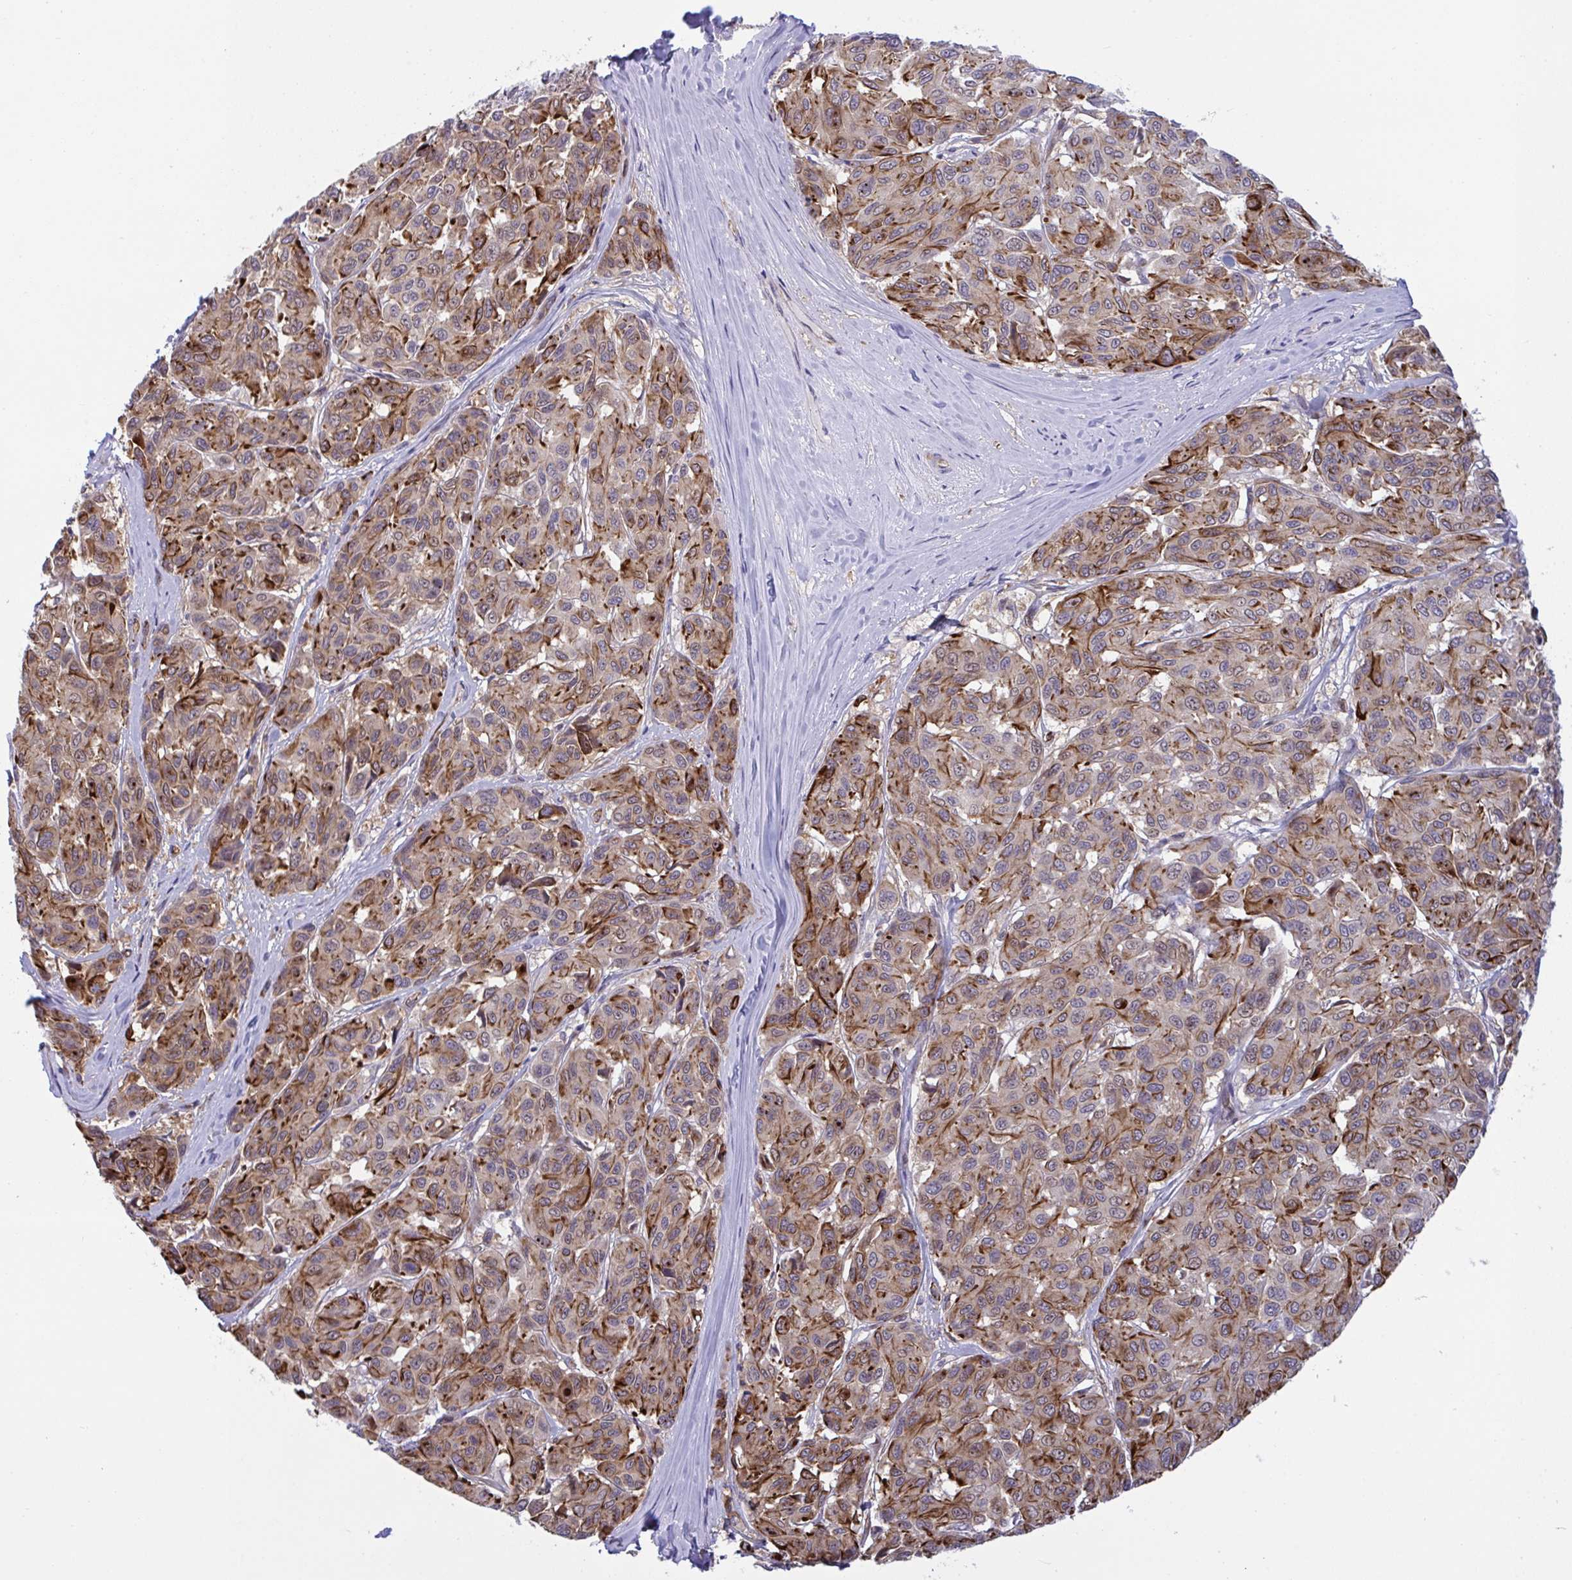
{"staining": {"intensity": "moderate", "quantity": ">75%", "location": "cytoplasmic/membranous"}, "tissue": "melanoma", "cell_type": "Tumor cells", "image_type": "cancer", "snomed": [{"axis": "morphology", "description": "Malignant melanoma, NOS"}, {"axis": "topography", "description": "Skin"}], "caption": "A brown stain highlights moderate cytoplasmic/membranous staining of a protein in human malignant melanoma tumor cells. (DAB (3,3'-diaminobenzidine) = brown stain, brightfield microscopy at high magnification).", "gene": "PRRT4", "patient": {"sex": "female", "age": 66}}